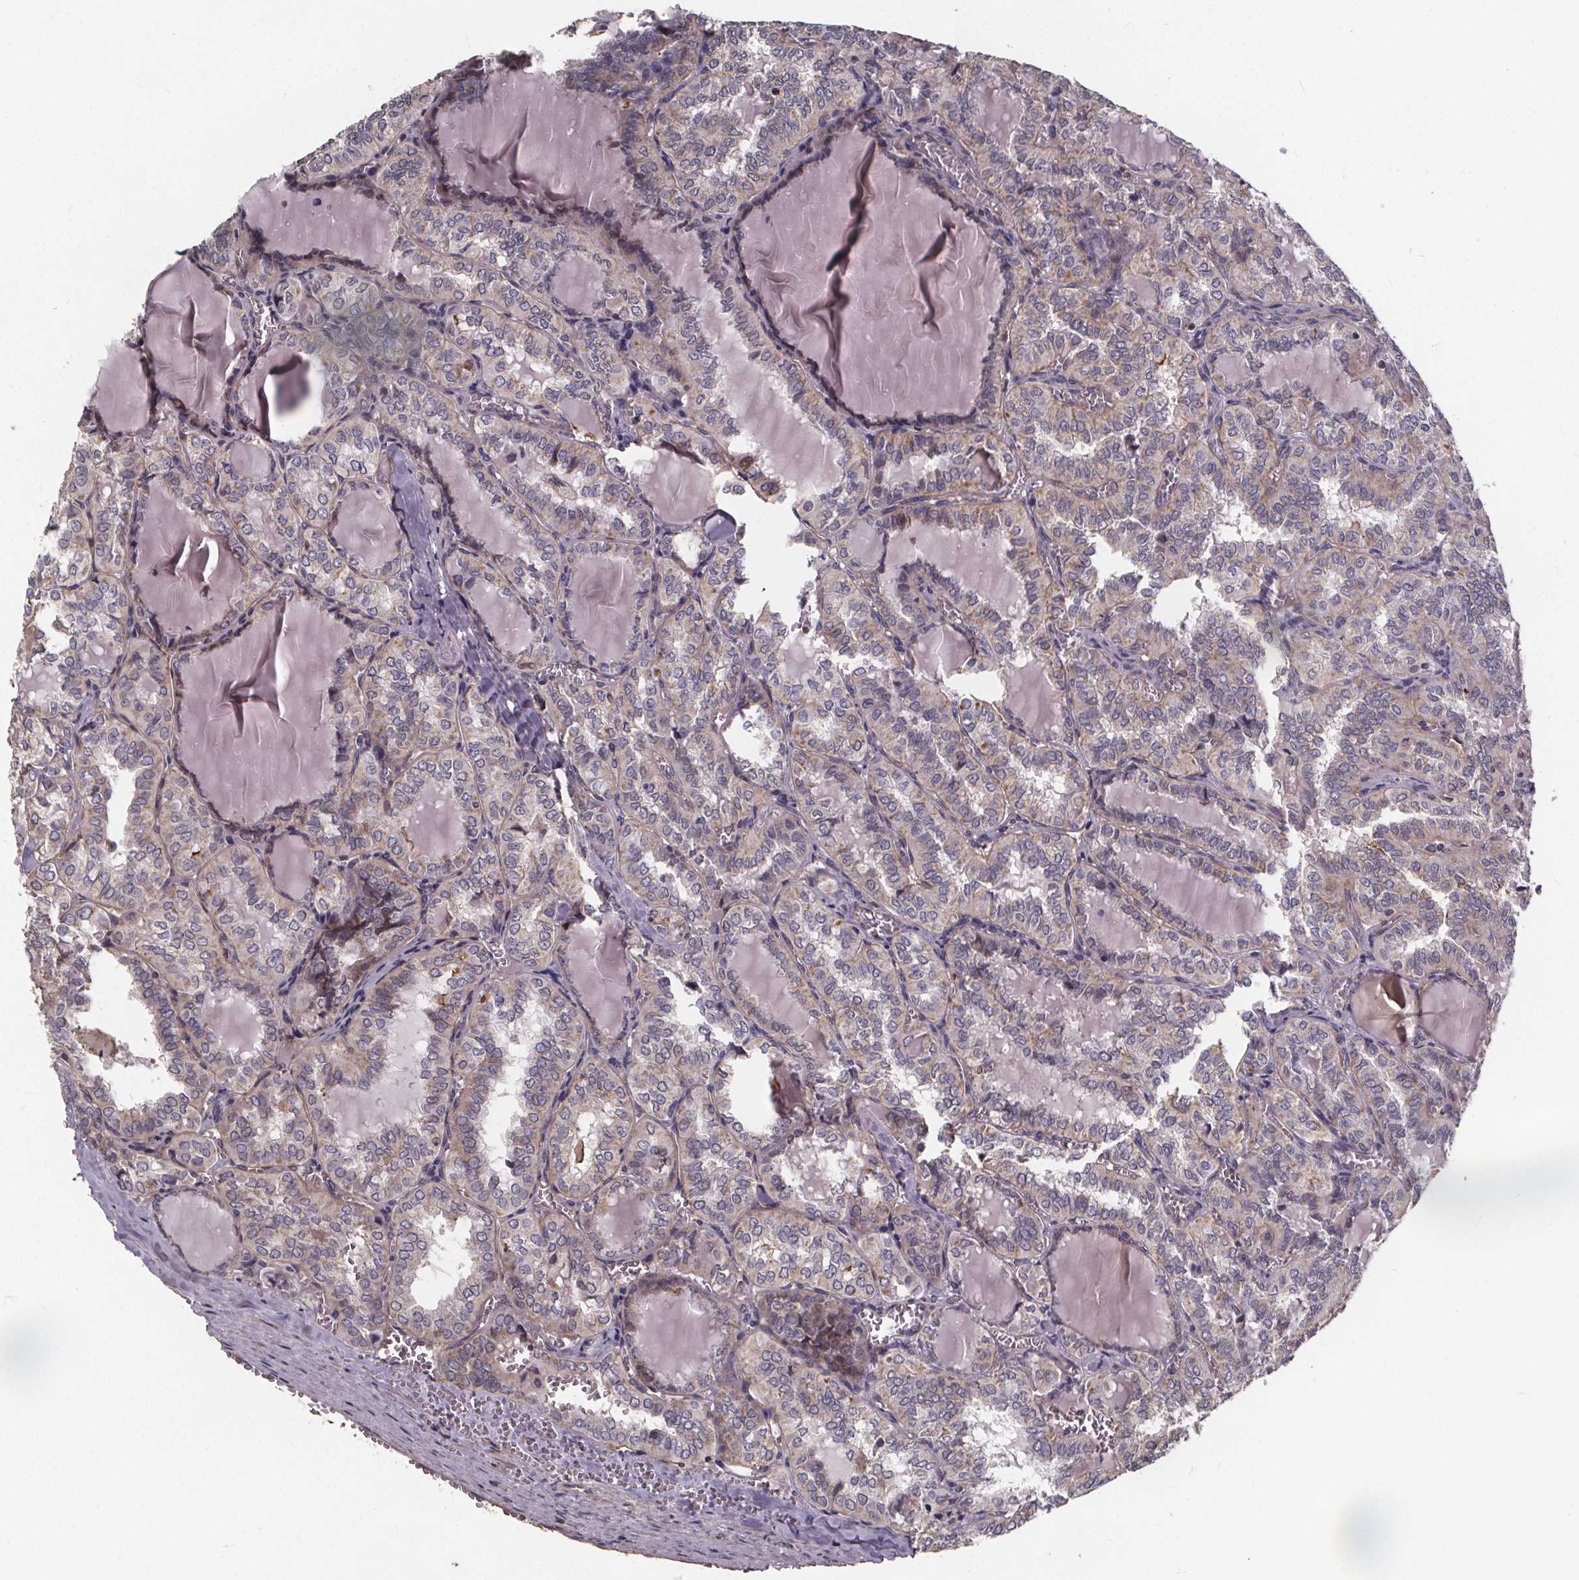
{"staining": {"intensity": "weak", "quantity": "<25%", "location": "cytoplasmic/membranous"}, "tissue": "thyroid cancer", "cell_type": "Tumor cells", "image_type": "cancer", "snomed": [{"axis": "morphology", "description": "Papillary adenocarcinoma, NOS"}, {"axis": "topography", "description": "Thyroid gland"}], "caption": "This image is of papillary adenocarcinoma (thyroid) stained with immunohistochemistry to label a protein in brown with the nuclei are counter-stained blue. There is no positivity in tumor cells.", "gene": "YME1L1", "patient": {"sex": "female", "age": 41}}